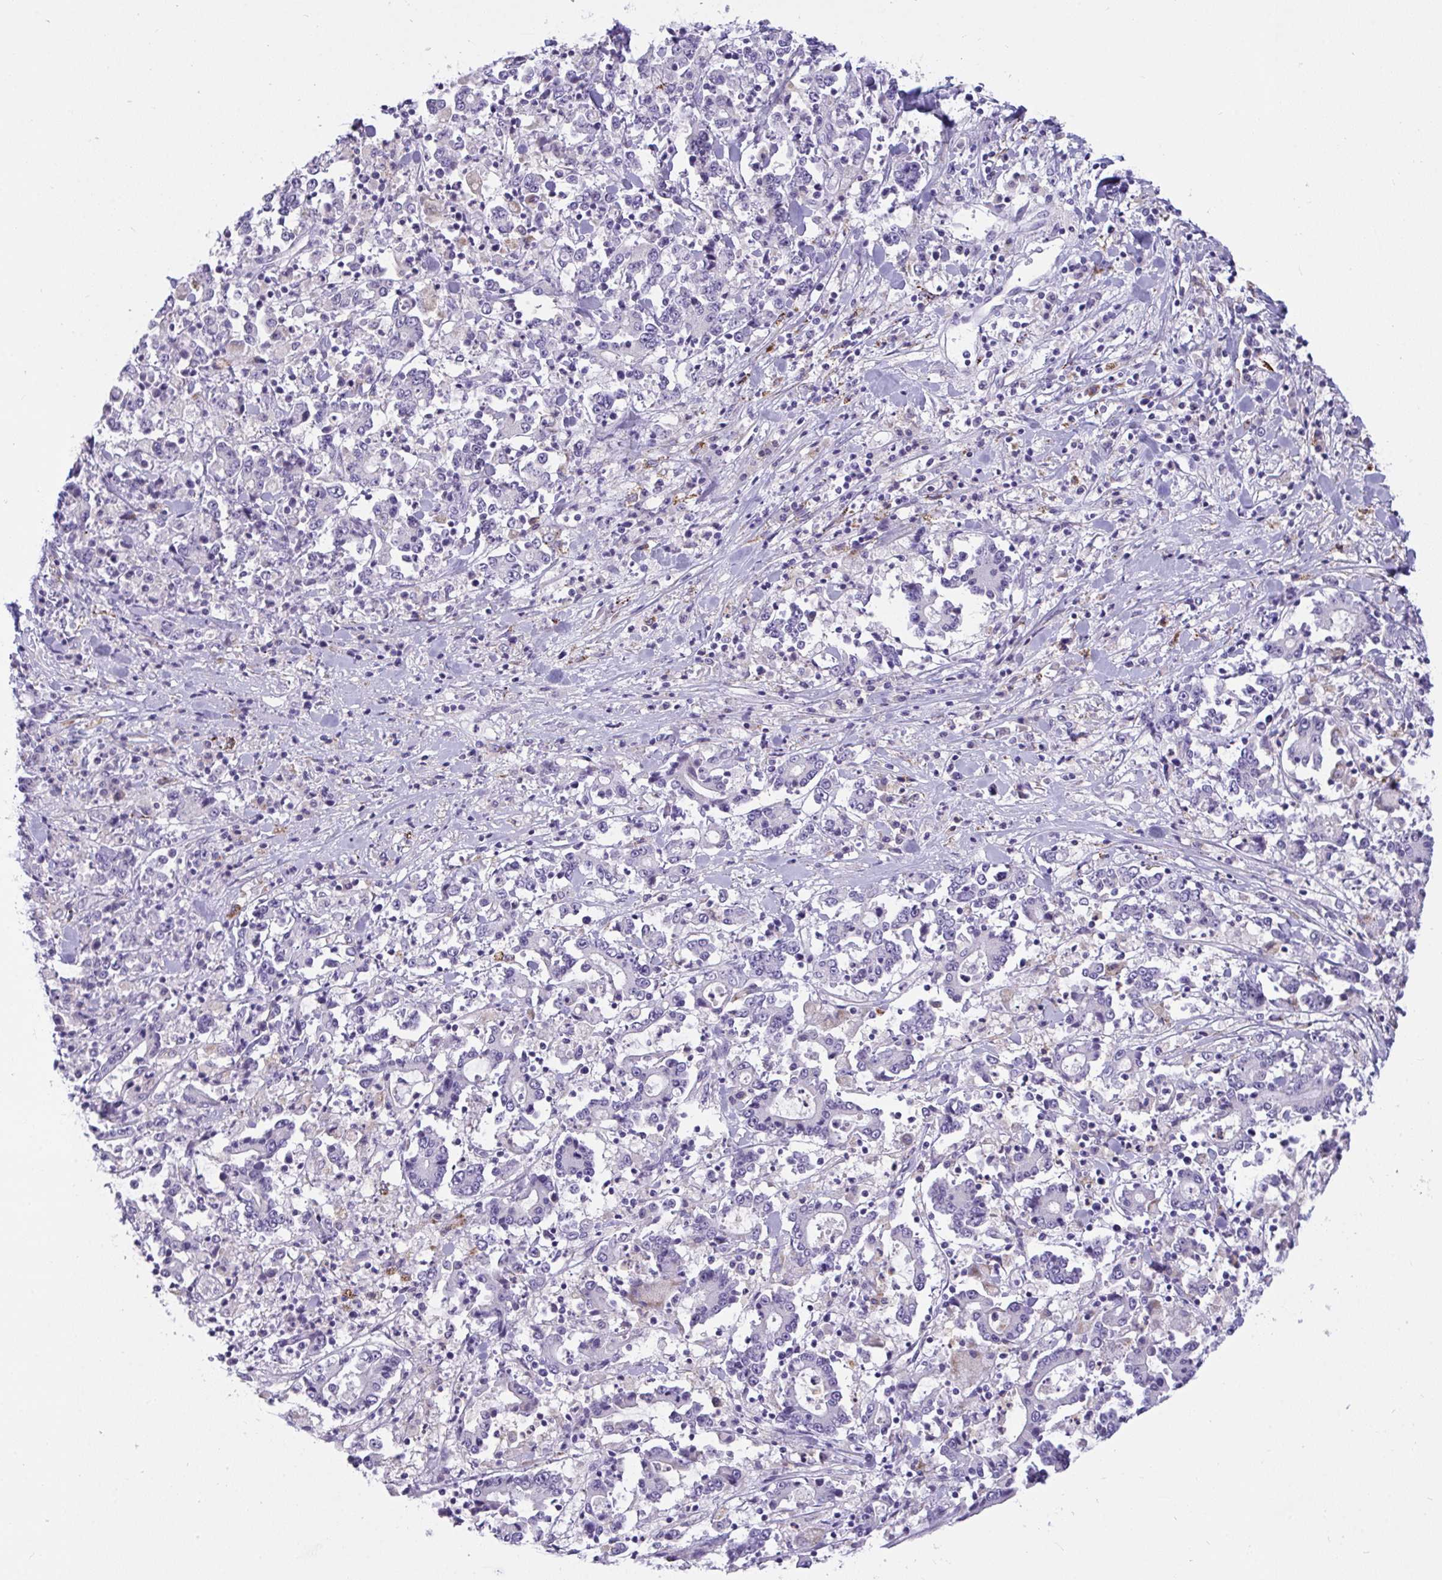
{"staining": {"intensity": "negative", "quantity": "none", "location": "none"}, "tissue": "stomach cancer", "cell_type": "Tumor cells", "image_type": "cancer", "snomed": [{"axis": "morphology", "description": "Adenocarcinoma, NOS"}, {"axis": "topography", "description": "Stomach, upper"}], "caption": "Stomach cancer stained for a protein using IHC exhibits no positivity tumor cells.", "gene": "SEMA6B", "patient": {"sex": "male", "age": 68}}